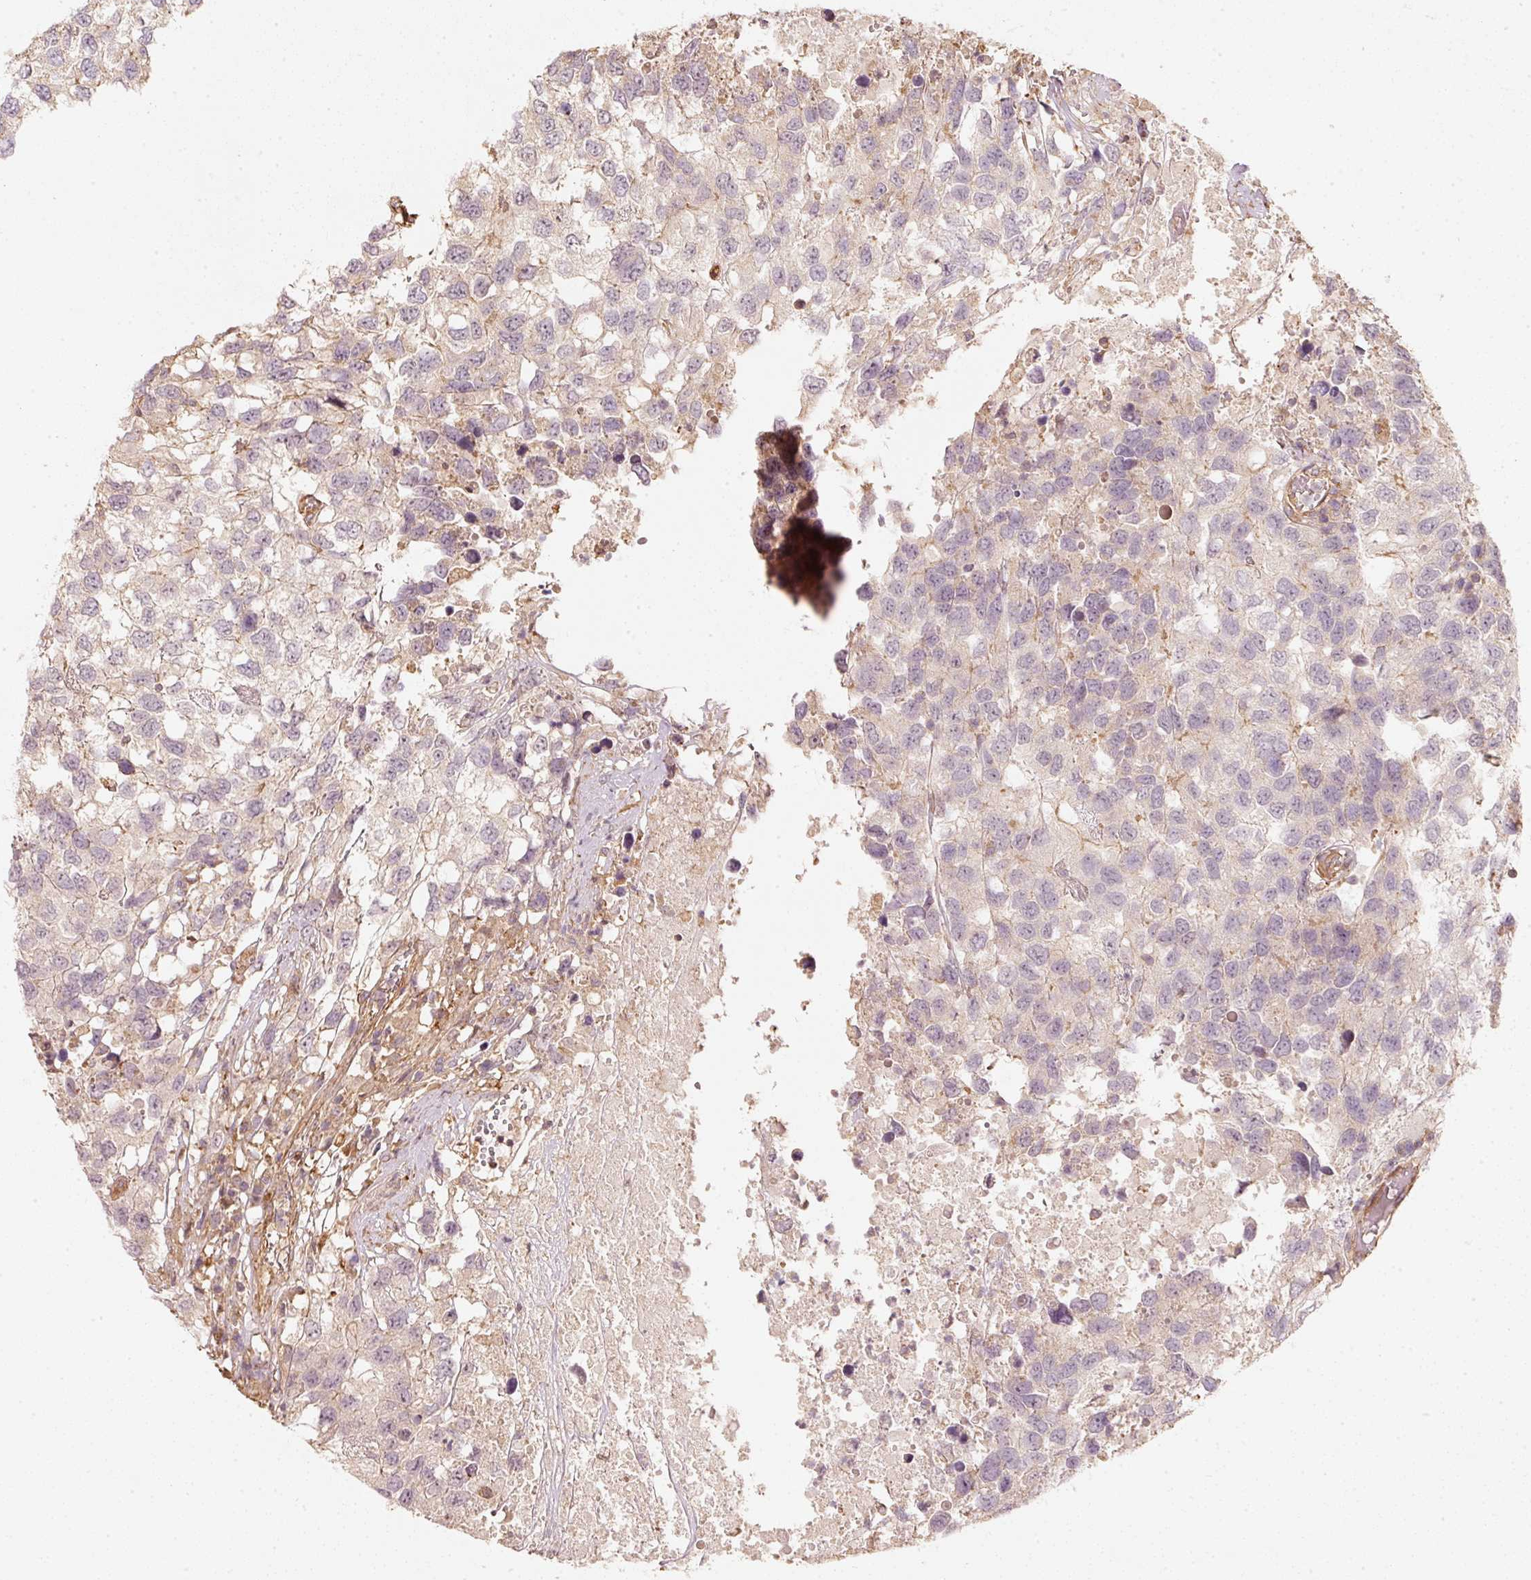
{"staining": {"intensity": "weak", "quantity": ">75%", "location": "cytoplasmic/membranous"}, "tissue": "testis cancer", "cell_type": "Tumor cells", "image_type": "cancer", "snomed": [{"axis": "morphology", "description": "Carcinoma, Embryonal, NOS"}, {"axis": "topography", "description": "Testis"}], "caption": "About >75% of tumor cells in testis cancer exhibit weak cytoplasmic/membranous protein positivity as visualized by brown immunohistochemical staining.", "gene": "CEP95", "patient": {"sex": "male", "age": 83}}